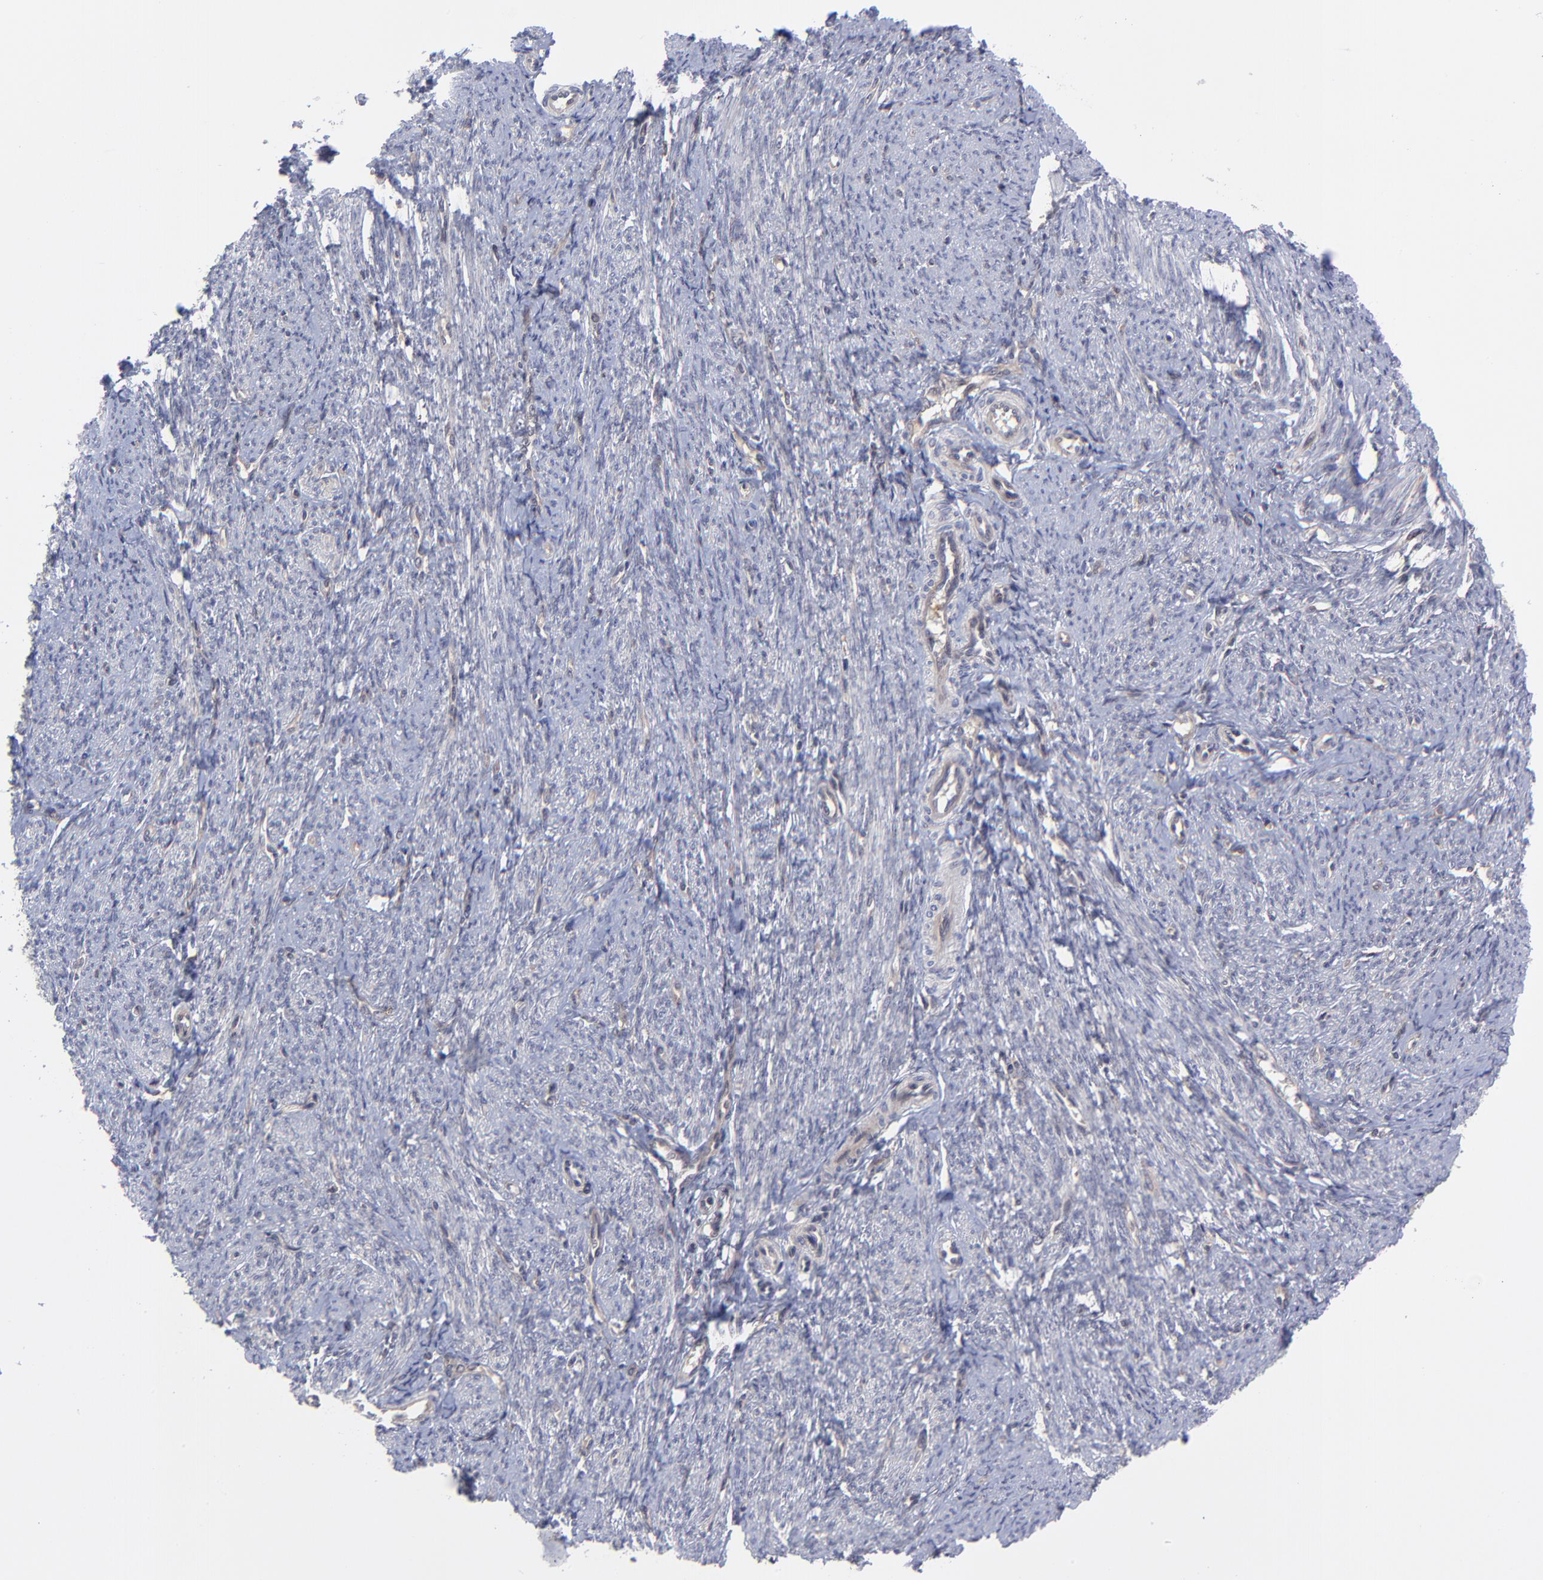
{"staining": {"intensity": "negative", "quantity": "none", "location": "none"}, "tissue": "smooth muscle", "cell_type": "Smooth muscle cells", "image_type": "normal", "snomed": [{"axis": "morphology", "description": "Normal tissue, NOS"}, {"axis": "topography", "description": "Smooth muscle"}, {"axis": "topography", "description": "Cervix"}], "caption": "The photomicrograph demonstrates no staining of smooth muscle cells in normal smooth muscle.", "gene": "UBE2L6", "patient": {"sex": "female", "age": 70}}